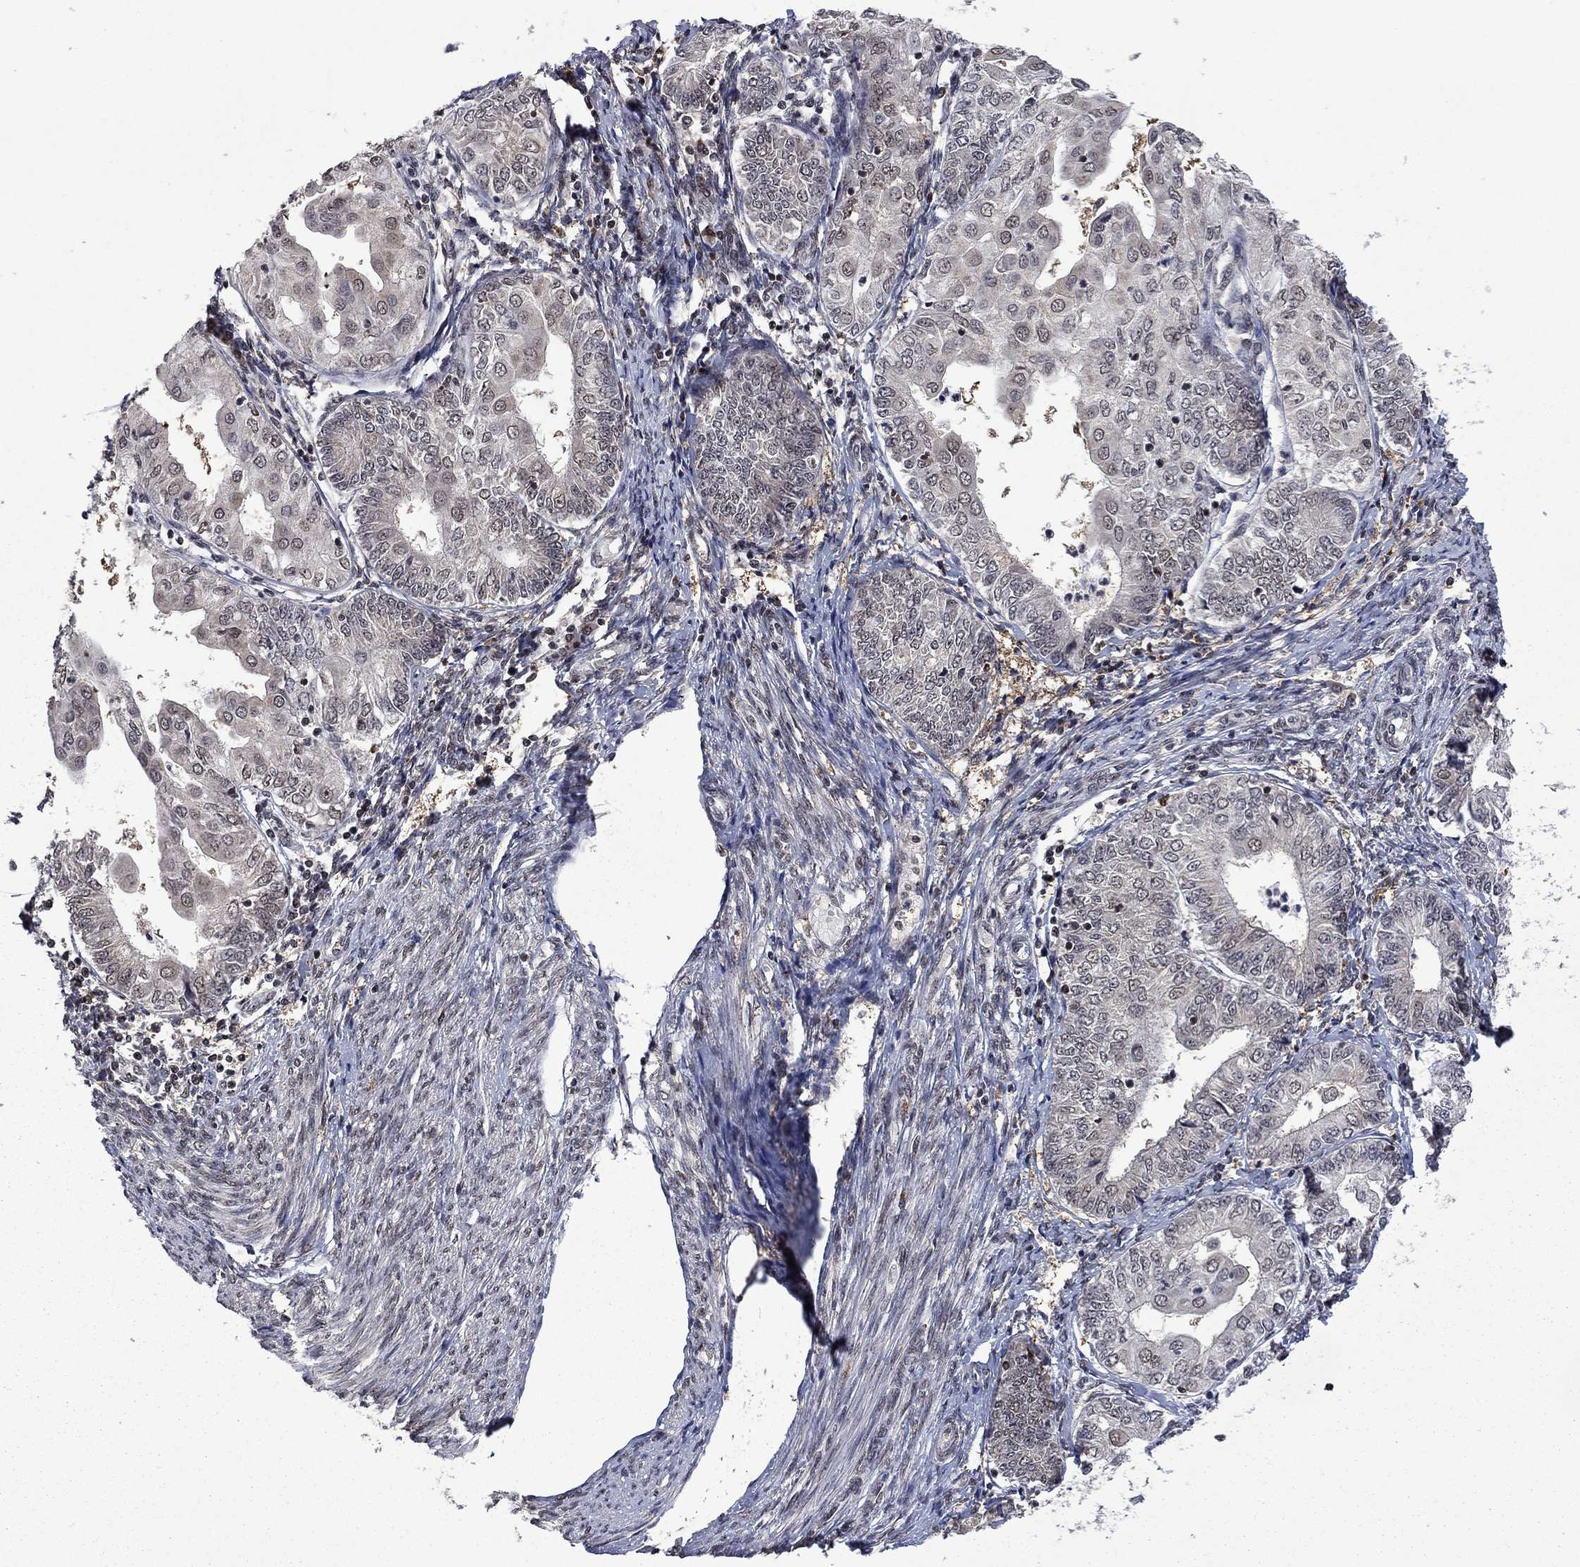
{"staining": {"intensity": "weak", "quantity": "25%-75%", "location": "cytoplasmic/membranous,nuclear"}, "tissue": "endometrial cancer", "cell_type": "Tumor cells", "image_type": "cancer", "snomed": [{"axis": "morphology", "description": "Adenocarcinoma, NOS"}, {"axis": "topography", "description": "Endometrium"}], "caption": "High-magnification brightfield microscopy of adenocarcinoma (endometrial) stained with DAB (brown) and counterstained with hematoxylin (blue). tumor cells exhibit weak cytoplasmic/membranous and nuclear positivity is appreciated in about25%-75% of cells.", "gene": "FBL", "patient": {"sex": "female", "age": 68}}